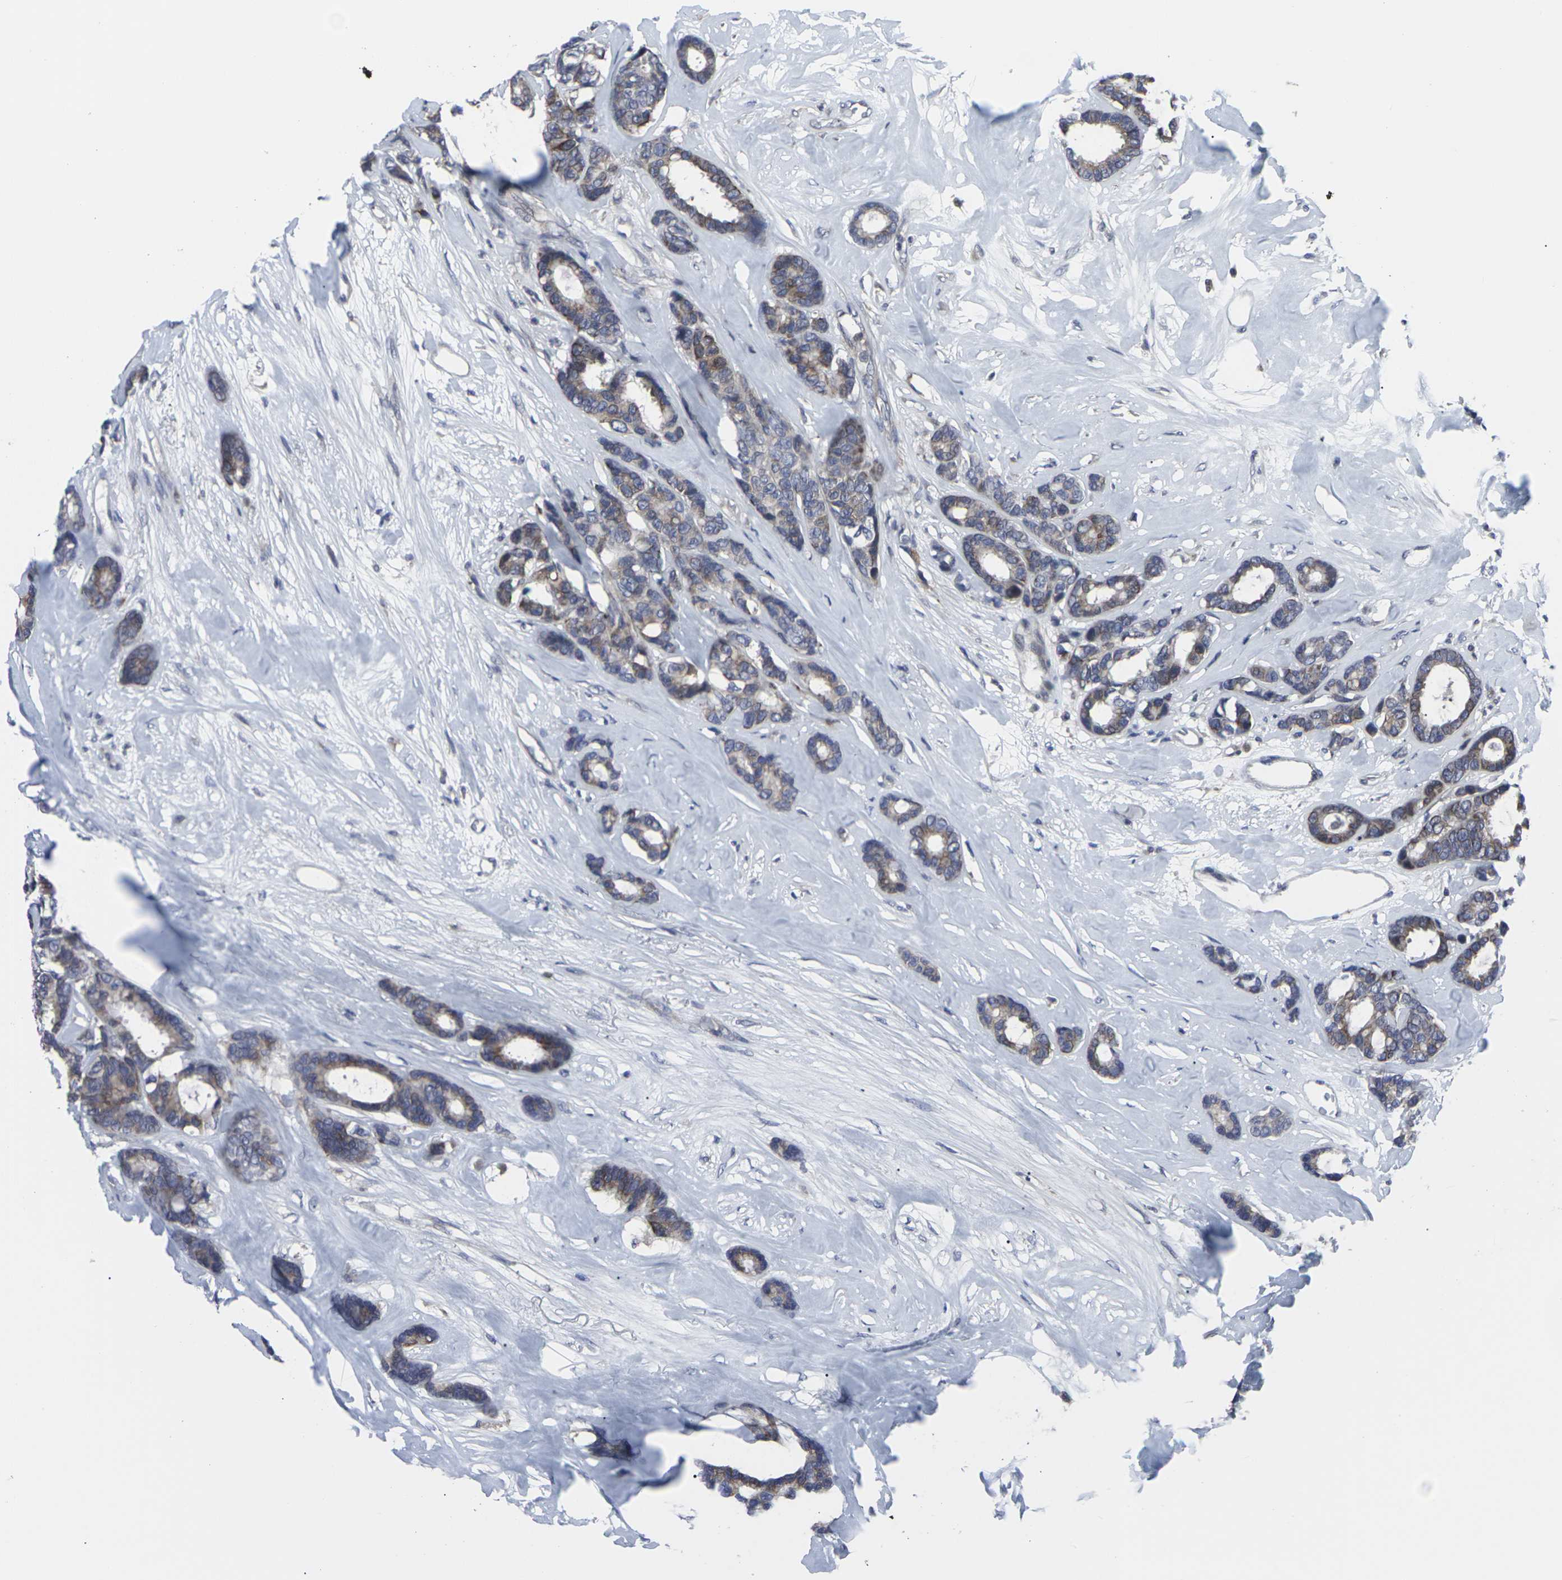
{"staining": {"intensity": "moderate", "quantity": "25%-75%", "location": "cytoplasmic/membranous"}, "tissue": "breast cancer", "cell_type": "Tumor cells", "image_type": "cancer", "snomed": [{"axis": "morphology", "description": "Duct carcinoma"}, {"axis": "topography", "description": "Breast"}], "caption": "A brown stain highlights moderate cytoplasmic/membranous expression of a protein in breast invasive ductal carcinoma tumor cells.", "gene": "HPRT1", "patient": {"sex": "female", "age": 87}}